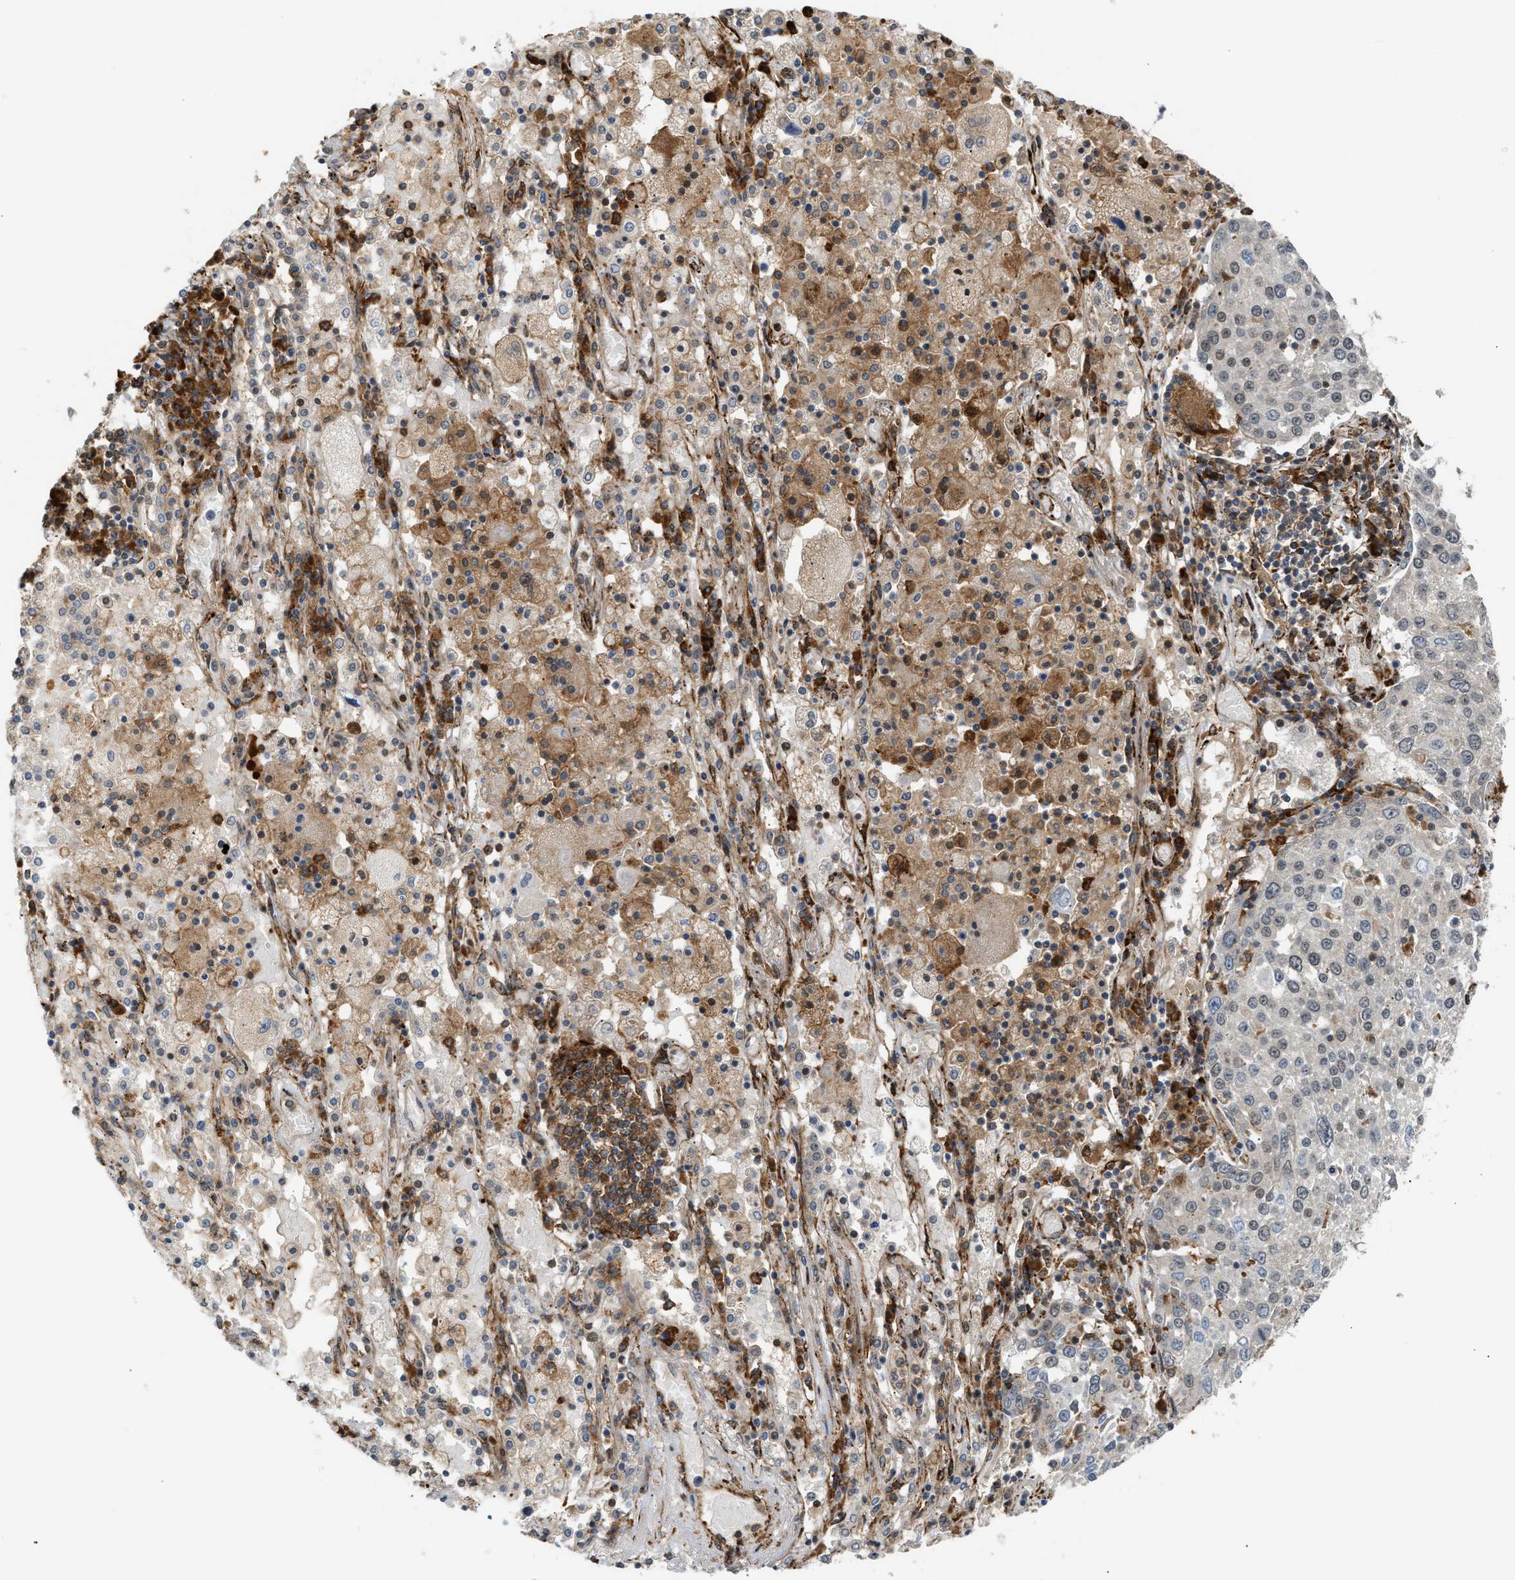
{"staining": {"intensity": "weak", "quantity": ">75%", "location": "nuclear"}, "tissue": "lung cancer", "cell_type": "Tumor cells", "image_type": "cancer", "snomed": [{"axis": "morphology", "description": "Squamous cell carcinoma, NOS"}, {"axis": "topography", "description": "Lung"}], "caption": "A low amount of weak nuclear expression is present in about >75% of tumor cells in squamous cell carcinoma (lung) tissue.", "gene": "PLCG2", "patient": {"sex": "male", "age": 65}}